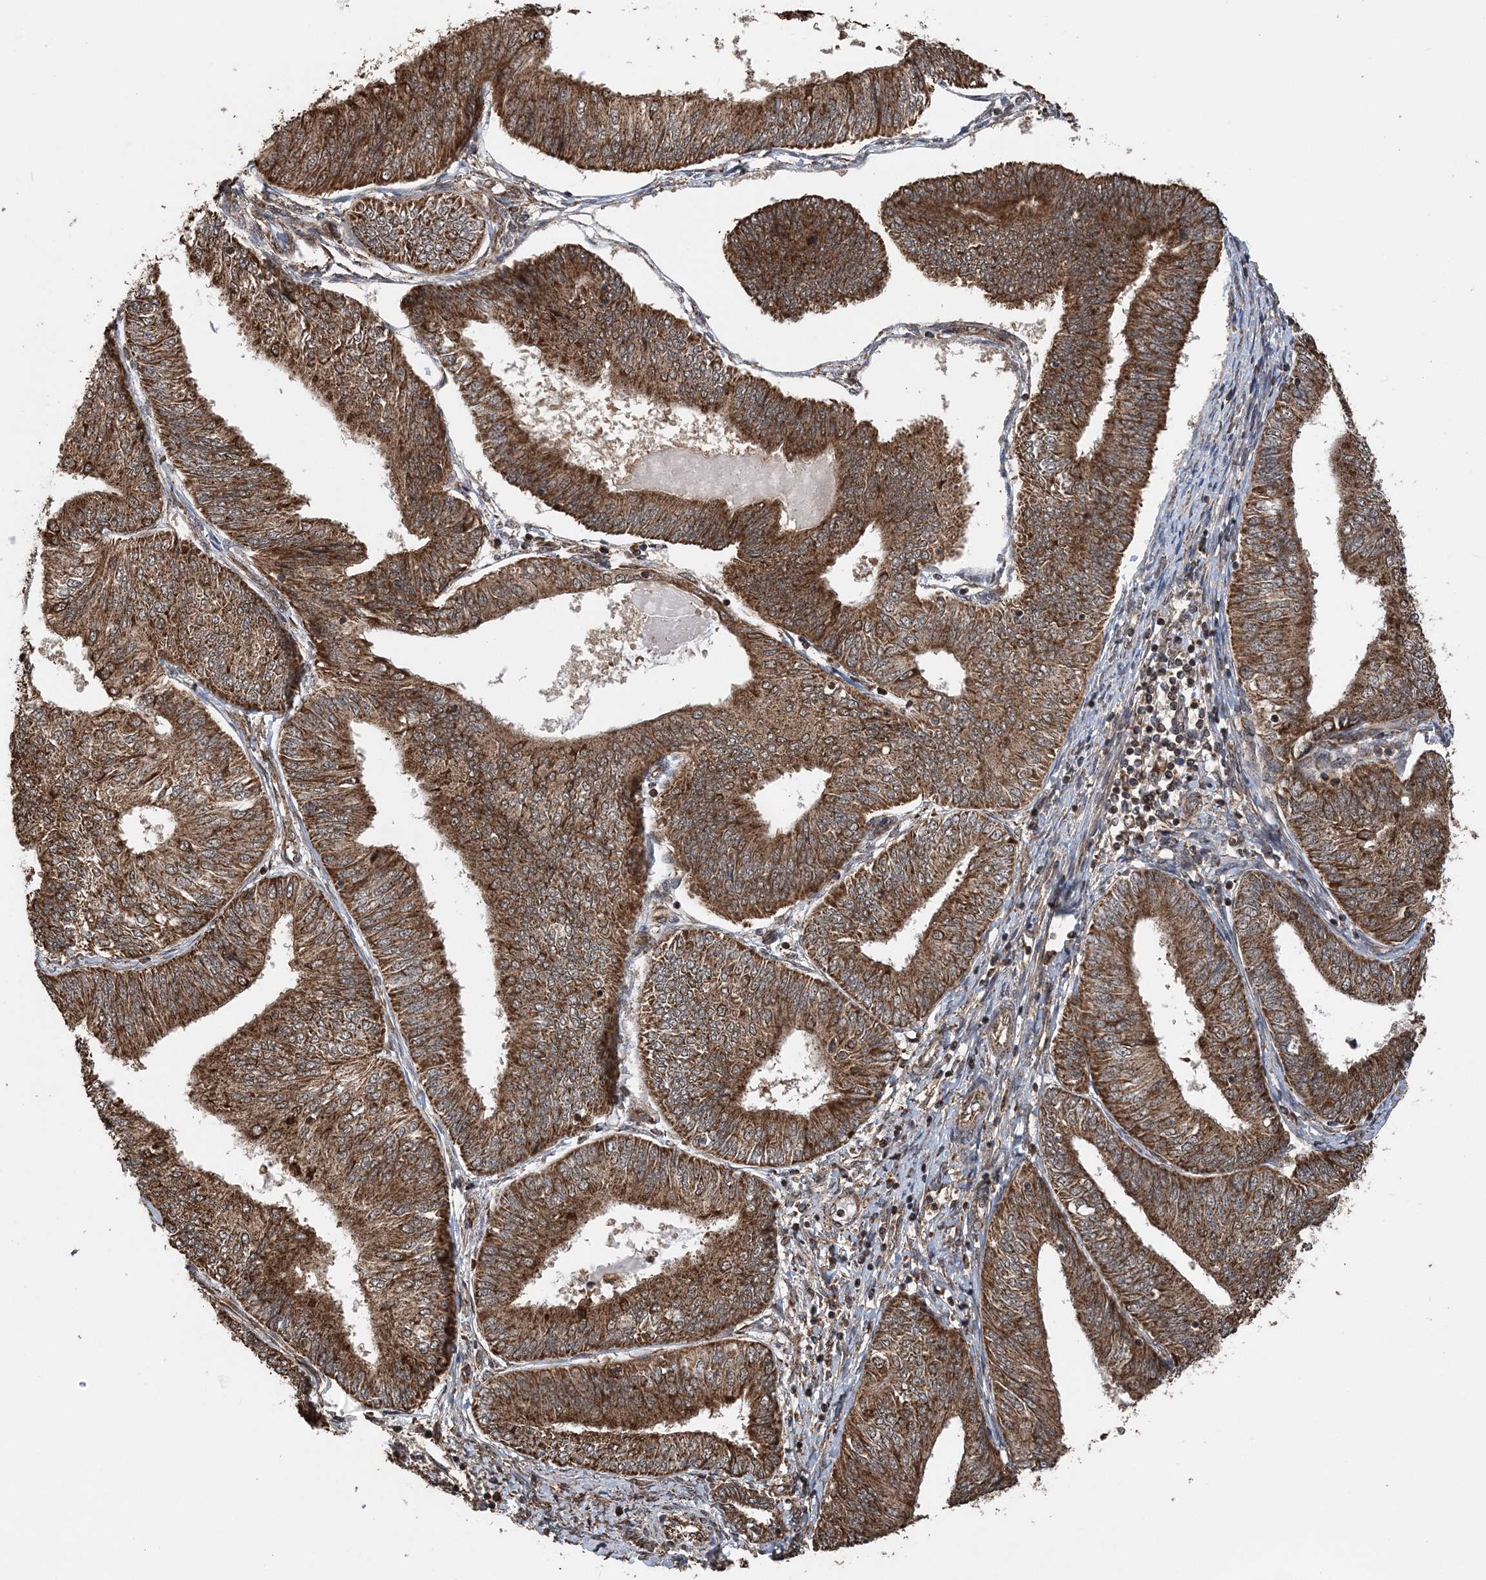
{"staining": {"intensity": "moderate", "quantity": ">75%", "location": "cytoplasmic/membranous"}, "tissue": "endometrial cancer", "cell_type": "Tumor cells", "image_type": "cancer", "snomed": [{"axis": "morphology", "description": "Adenocarcinoma, NOS"}, {"axis": "topography", "description": "Endometrium"}], "caption": "Tumor cells reveal medium levels of moderate cytoplasmic/membranous staining in about >75% of cells in human endometrial cancer (adenocarcinoma).", "gene": "PCBP1", "patient": {"sex": "female", "age": 58}}